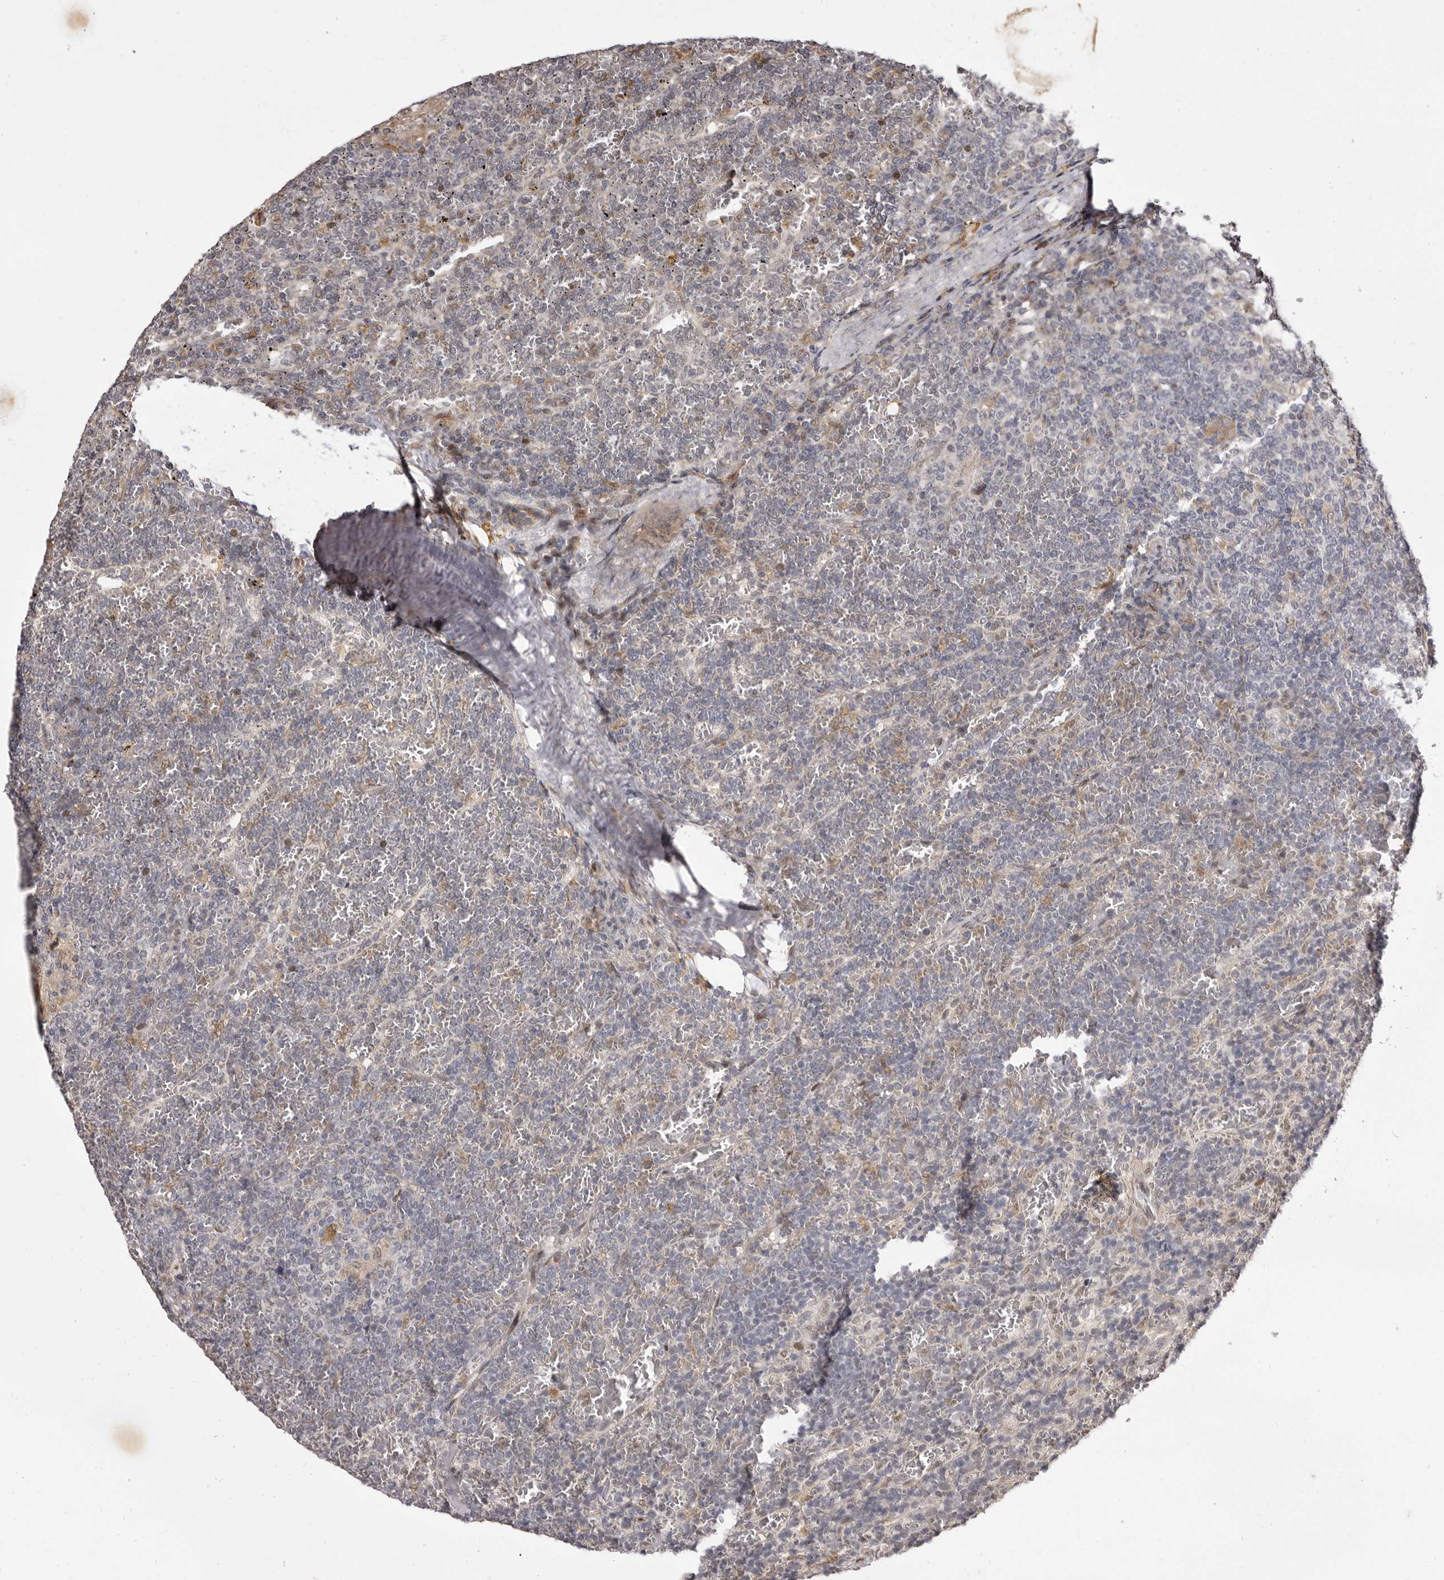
{"staining": {"intensity": "negative", "quantity": "none", "location": "none"}, "tissue": "lymphoma", "cell_type": "Tumor cells", "image_type": "cancer", "snomed": [{"axis": "morphology", "description": "Malignant lymphoma, non-Hodgkin's type, Low grade"}, {"axis": "topography", "description": "Spleen"}], "caption": "The histopathology image exhibits no significant staining in tumor cells of malignant lymphoma, non-Hodgkin's type (low-grade). Brightfield microscopy of IHC stained with DAB (3,3'-diaminobenzidine) (brown) and hematoxylin (blue), captured at high magnification.", "gene": "ZNF326", "patient": {"sex": "female", "age": 19}}